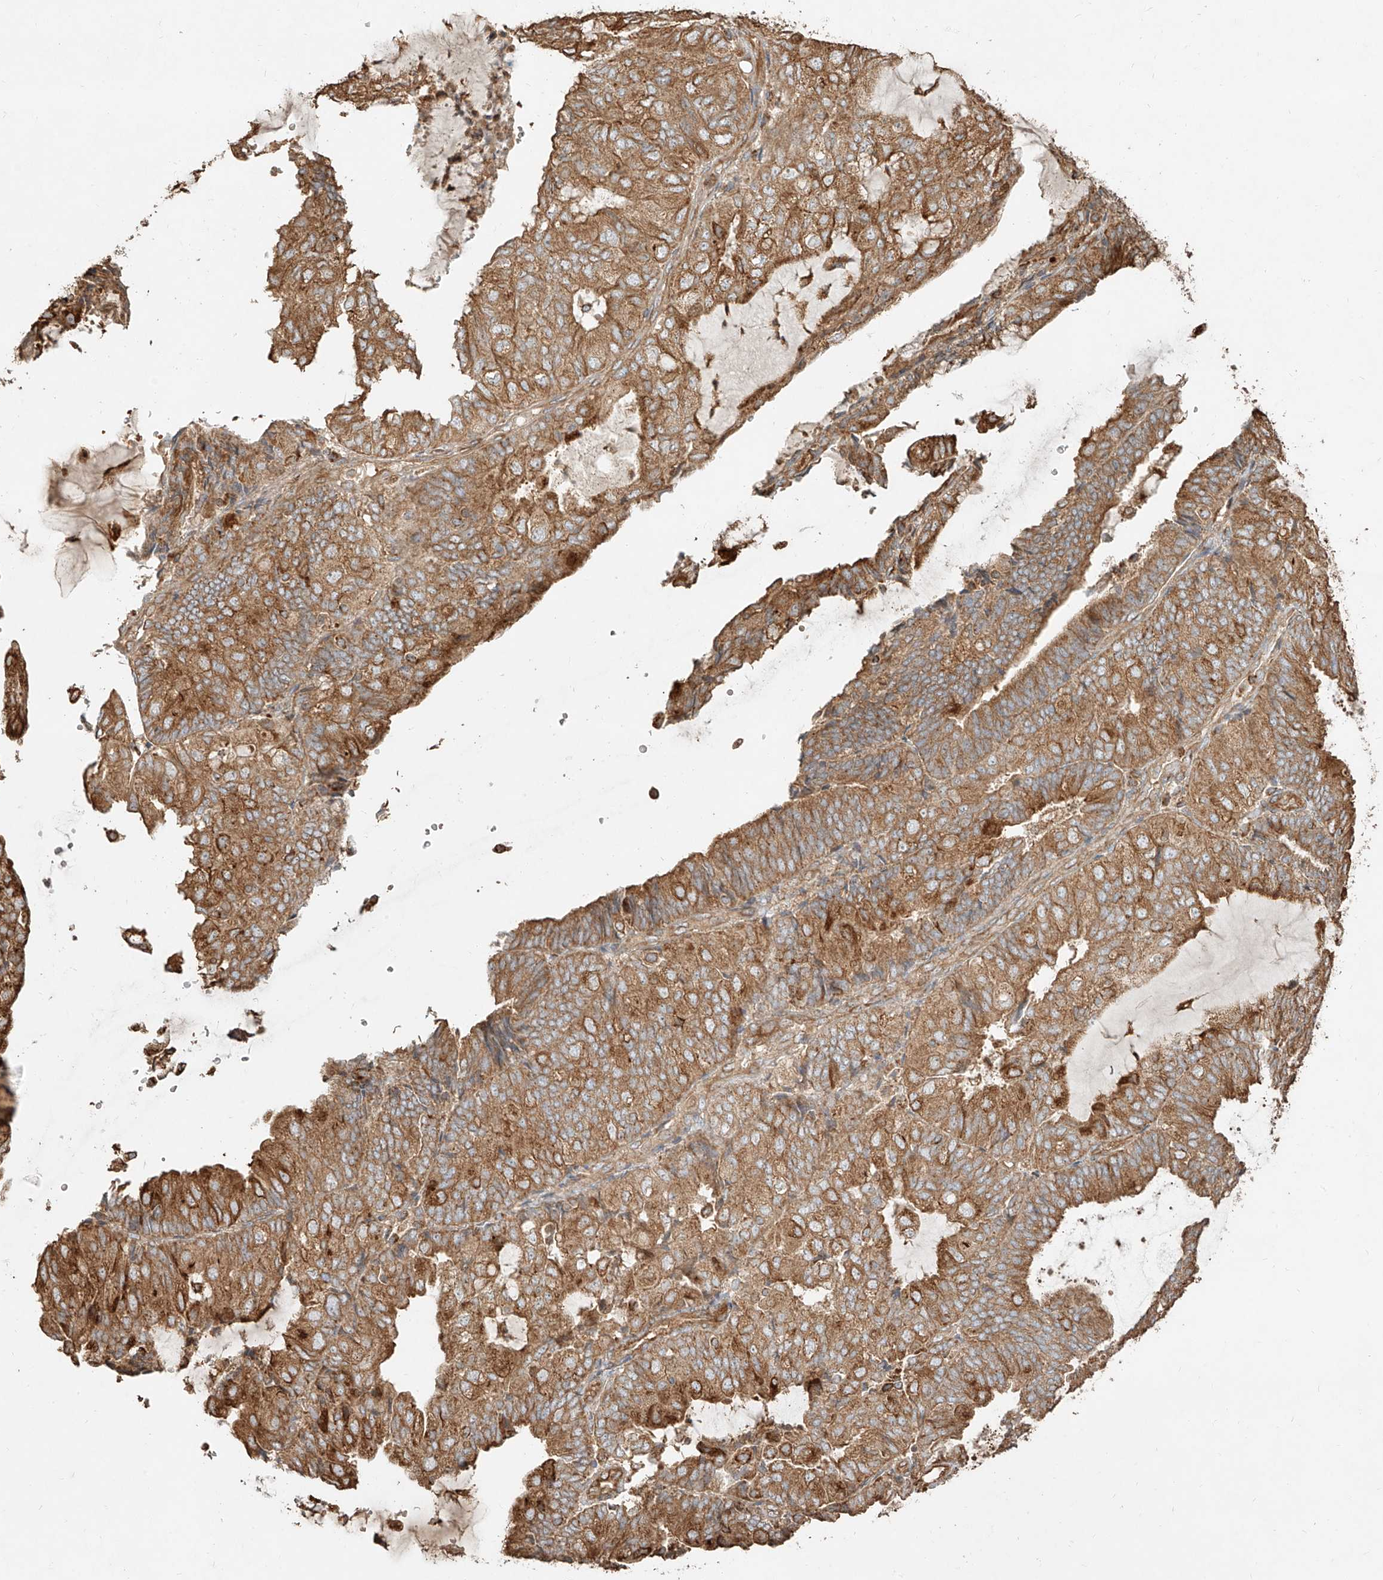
{"staining": {"intensity": "moderate", "quantity": ">75%", "location": "cytoplasmic/membranous"}, "tissue": "endometrial cancer", "cell_type": "Tumor cells", "image_type": "cancer", "snomed": [{"axis": "morphology", "description": "Adenocarcinoma, NOS"}, {"axis": "topography", "description": "Endometrium"}], "caption": "Immunohistochemistry (DAB (3,3'-diaminobenzidine)) staining of human endometrial adenocarcinoma reveals moderate cytoplasmic/membranous protein expression in approximately >75% of tumor cells.", "gene": "EFNB1", "patient": {"sex": "female", "age": 81}}